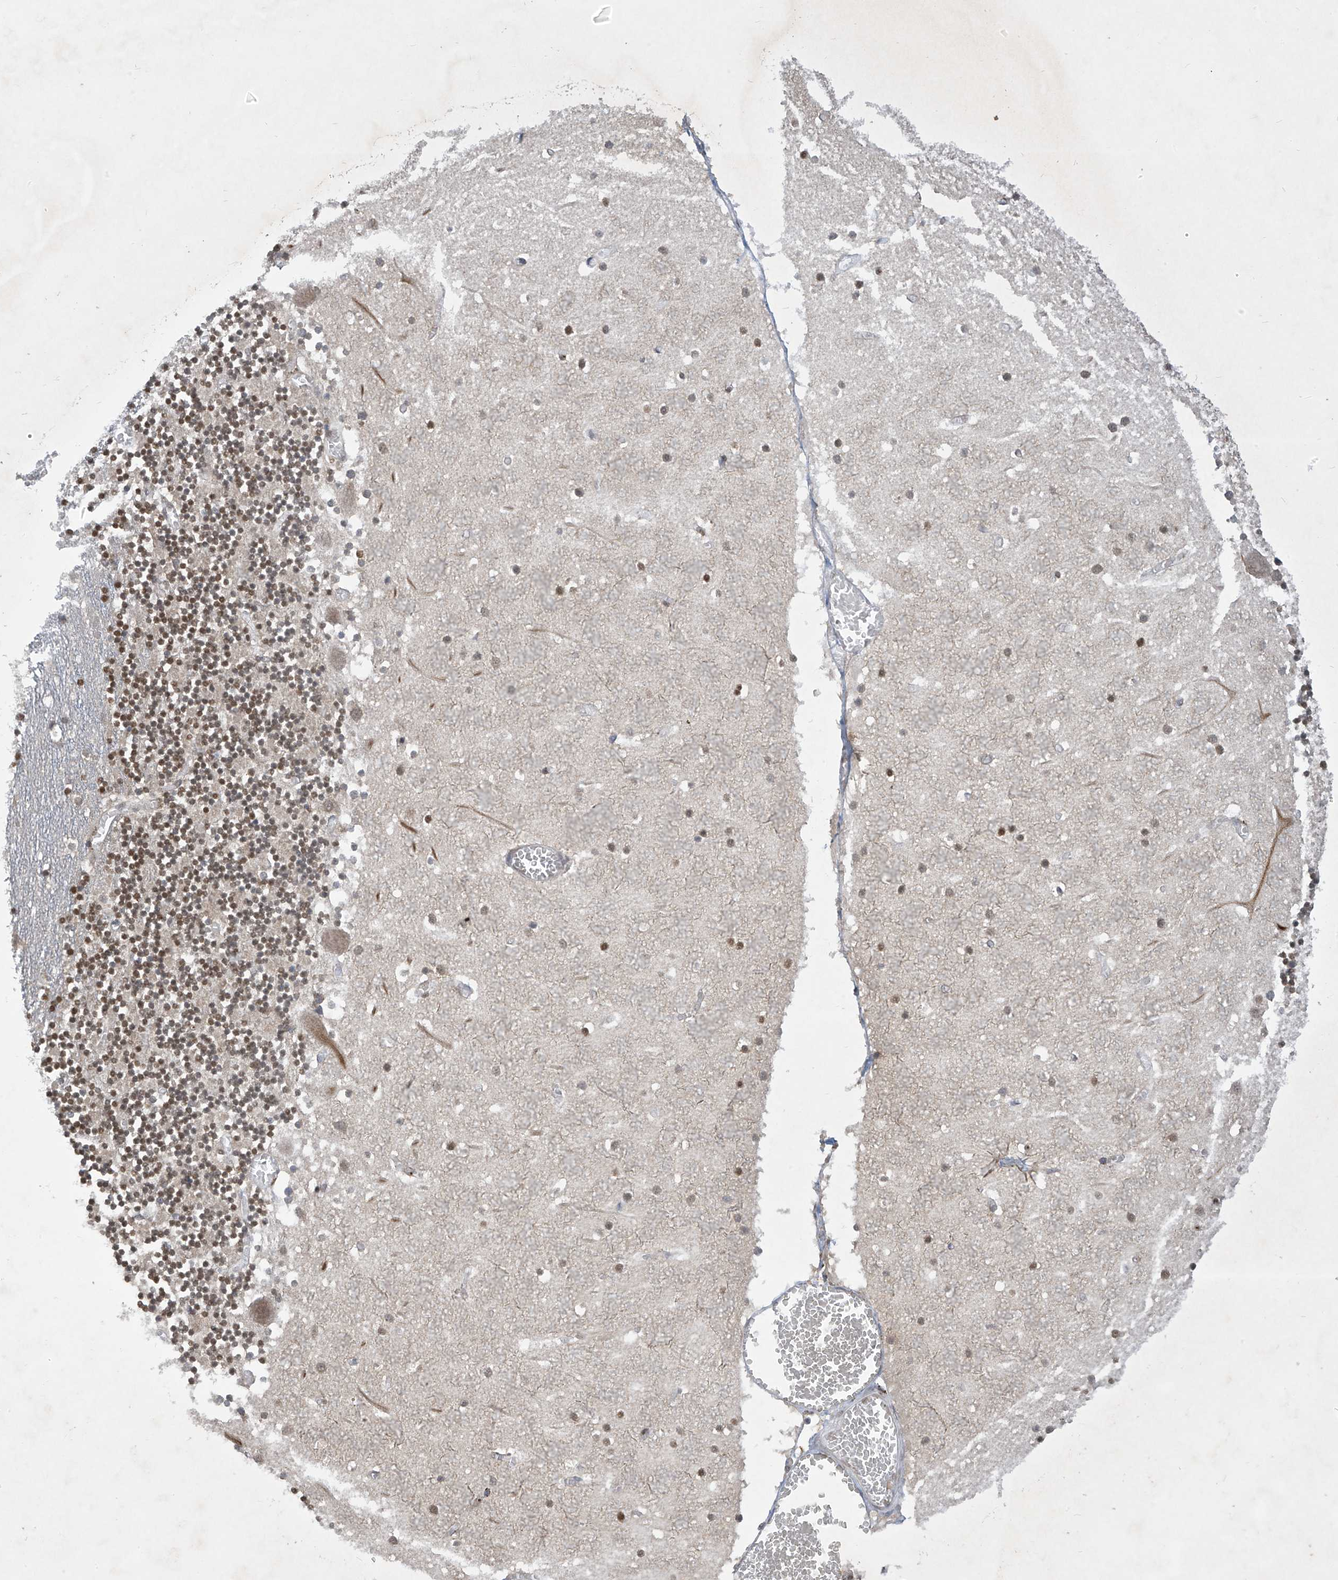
{"staining": {"intensity": "moderate", "quantity": "25%-75%", "location": "nuclear"}, "tissue": "cerebellum", "cell_type": "Cells in granular layer", "image_type": "normal", "snomed": [{"axis": "morphology", "description": "Normal tissue, NOS"}, {"axis": "topography", "description": "Cerebellum"}], "caption": "Immunohistochemical staining of normal human cerebellum reveals 25%-75% levels of moderate nuclear protein staining in approximately 25%-75% of cells in granular layer.", "gene": "LCOR", "patient": {"sex": "female", "age": 28}}